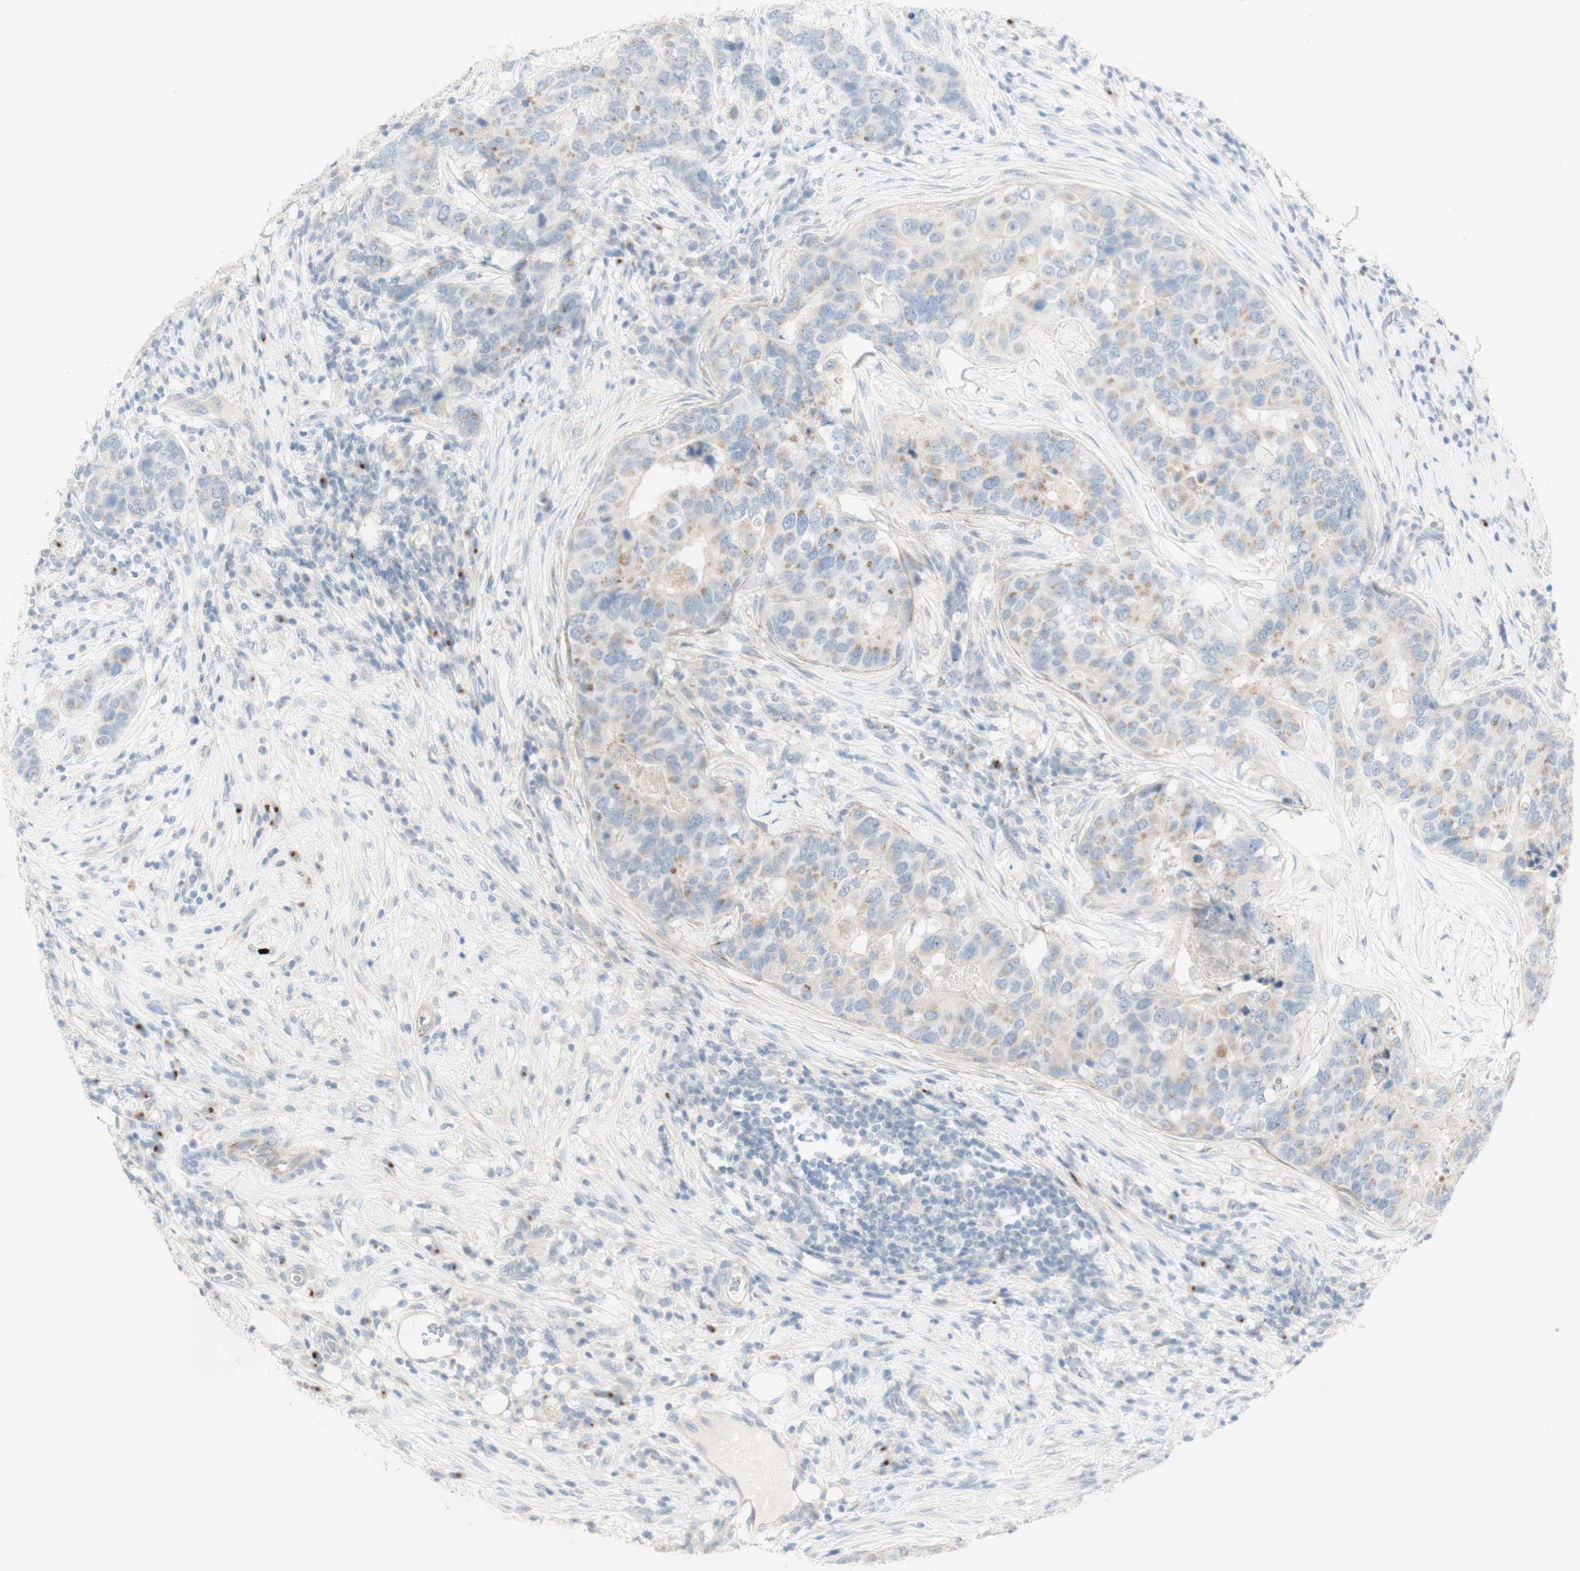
{"staining": {"intensity": "weak", "quantity": "<25%", "location": "cytoplasmic/membranous"}, "tissue": "breast cancer", "cell_type": "Tumor cells", "image_type": "cancer", "snomed": [{"axis": "morphology", "description": "Lobular carcinoma"}, {"axis": "topography", "description": "Breast"}], "caption": "DAB (3,3'-diaminobenzidine) immunohistochemical staining of breast lobular carcinoma exhibits no significant positivity in tumor cells.", "gene": "MANEA", "patient": {"sex": "female", "age": 59}}